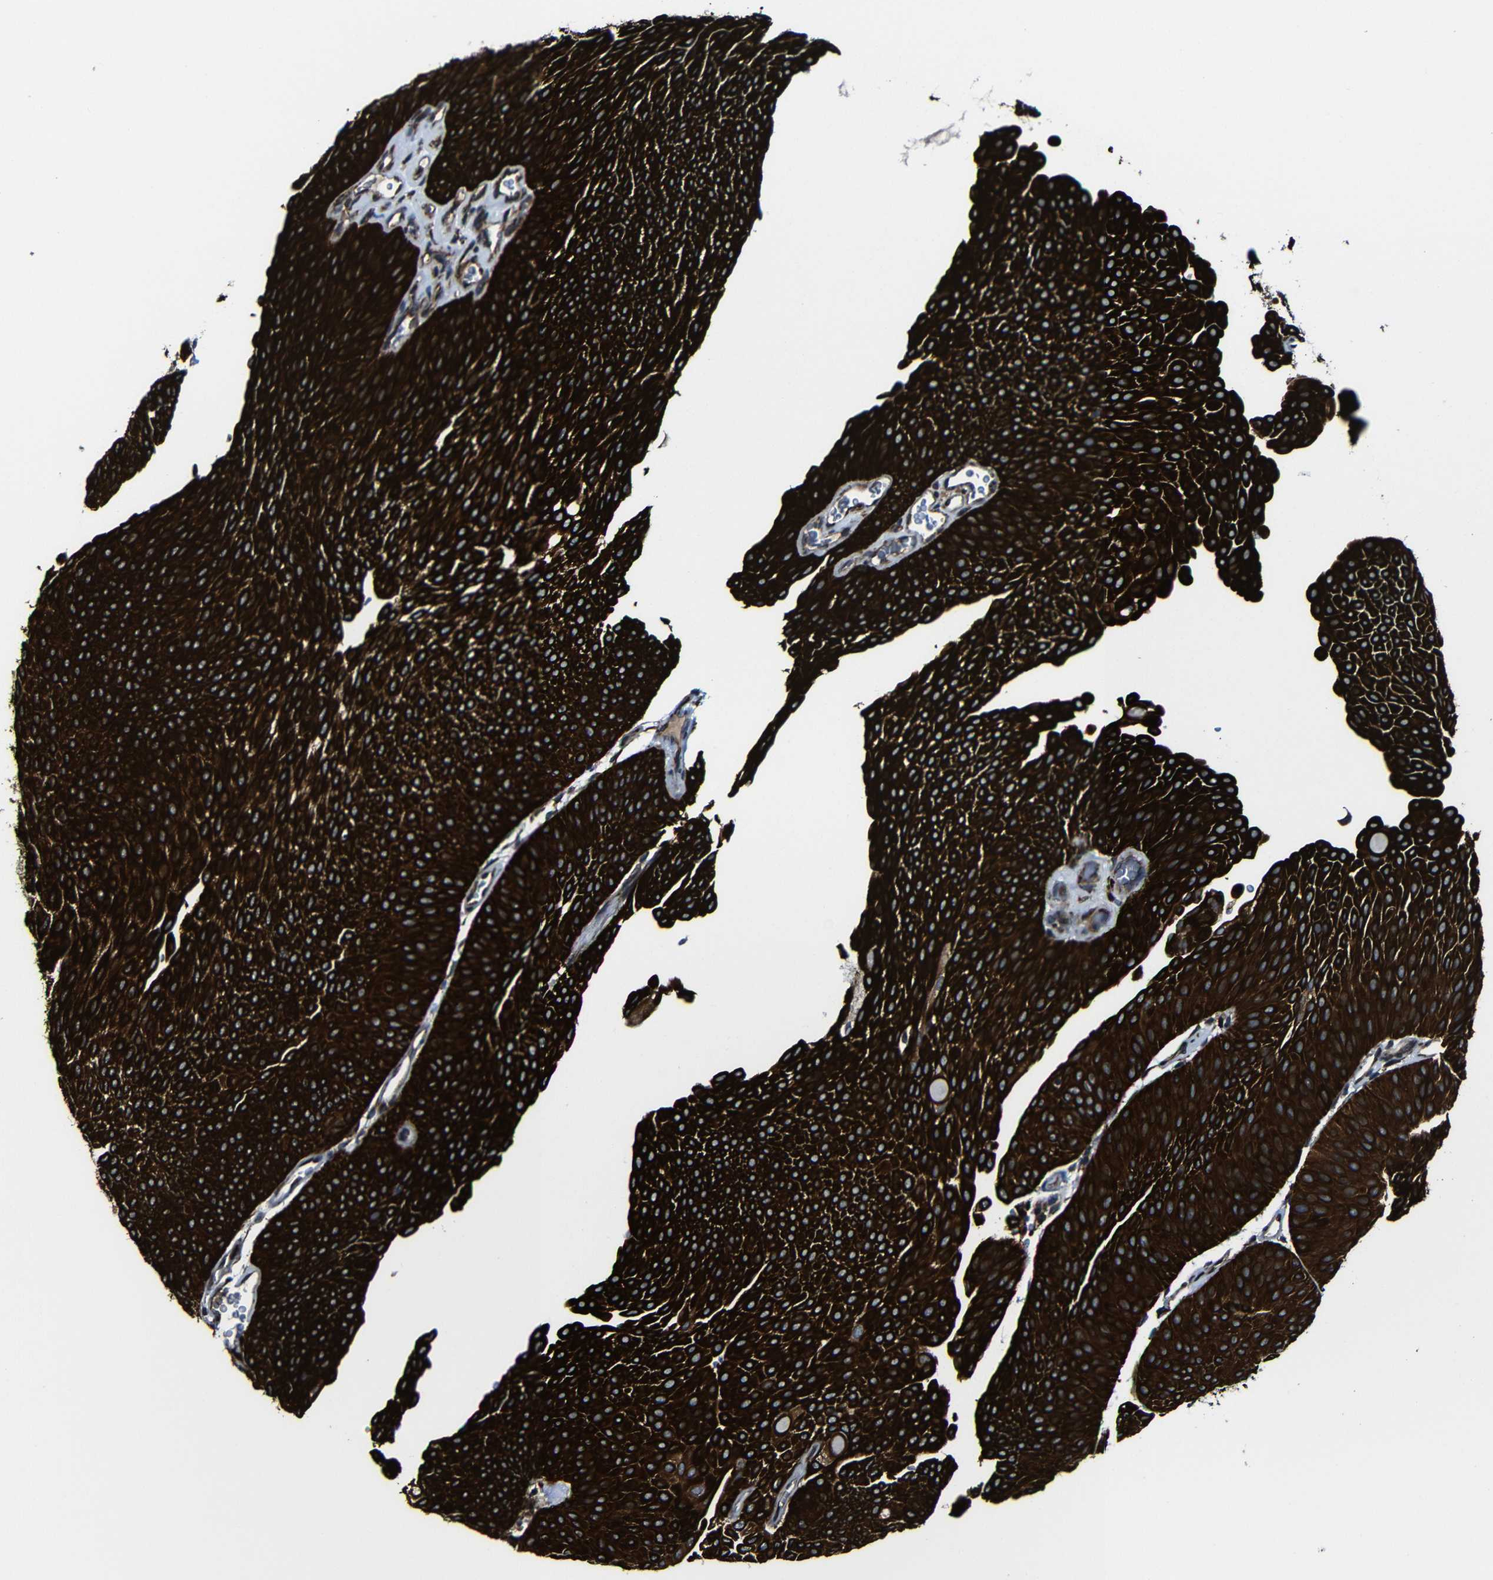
{"staining": {"intensity": "strong", "quantity": ">75%", "location": "cytoplasmic/membranous"}, "tissue": "urothelial cancer", "cell_type": "Tumor cells", "image_type": "cancer", "snomed": [{"axis": "morphology", "description": "Urothelial carcinoma, Low grade"}, {"axis": "topography", "description": "Urinary bladder"}], "caption": "Urothelial cancer stained with a protein marker shows strong staining in tumor cells.", "gene": "KIAA0513", "patient": {"sex": "female", "age": 60}}